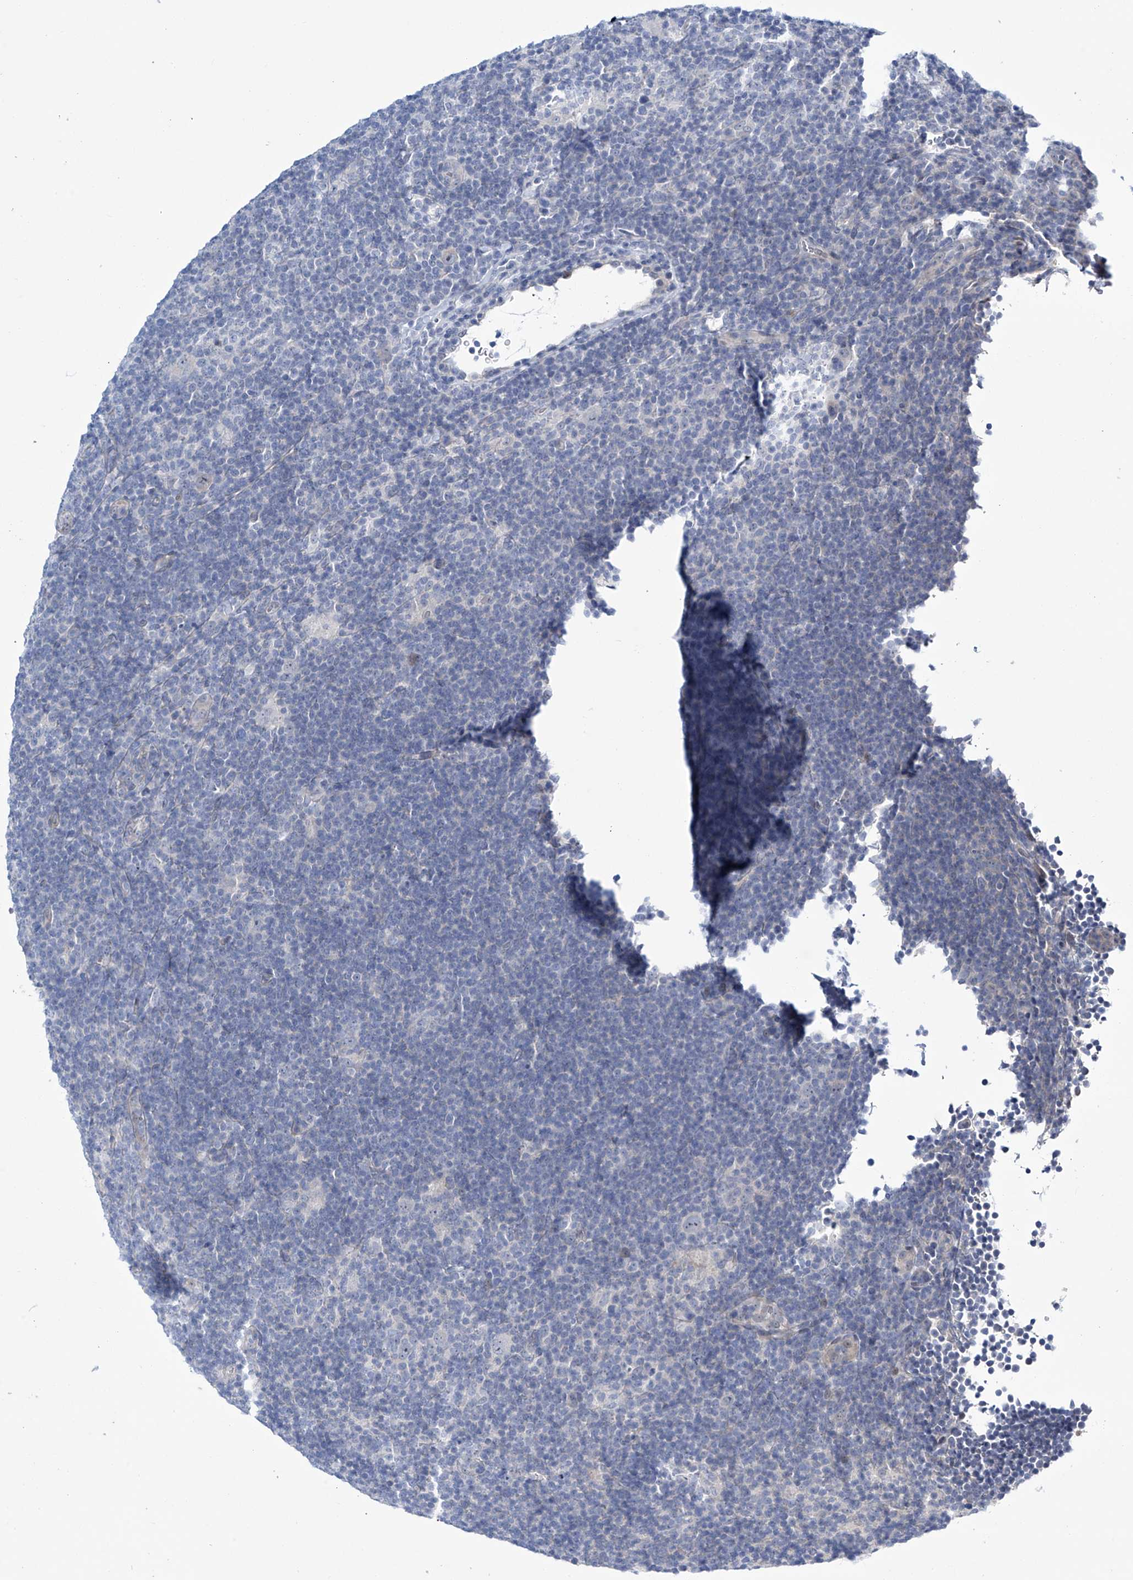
{"staining": {"intensity": "negative", "quantity": "none", "location": "none"}, "tissue": "lymphoma", "cell_type": "Tumor cells", "image_type": "cancer", "snomed": [{"axis": "morphology", "description": "Hodgkin's disease, NOS"}, {"axis": "topography", "description": "Lymph node"}], "caption": "Tumor cells show no significant protein expression in Hodgkin's disease.", "gene": "TRIM60", "patient": {"sex": "female", "age": 57}}